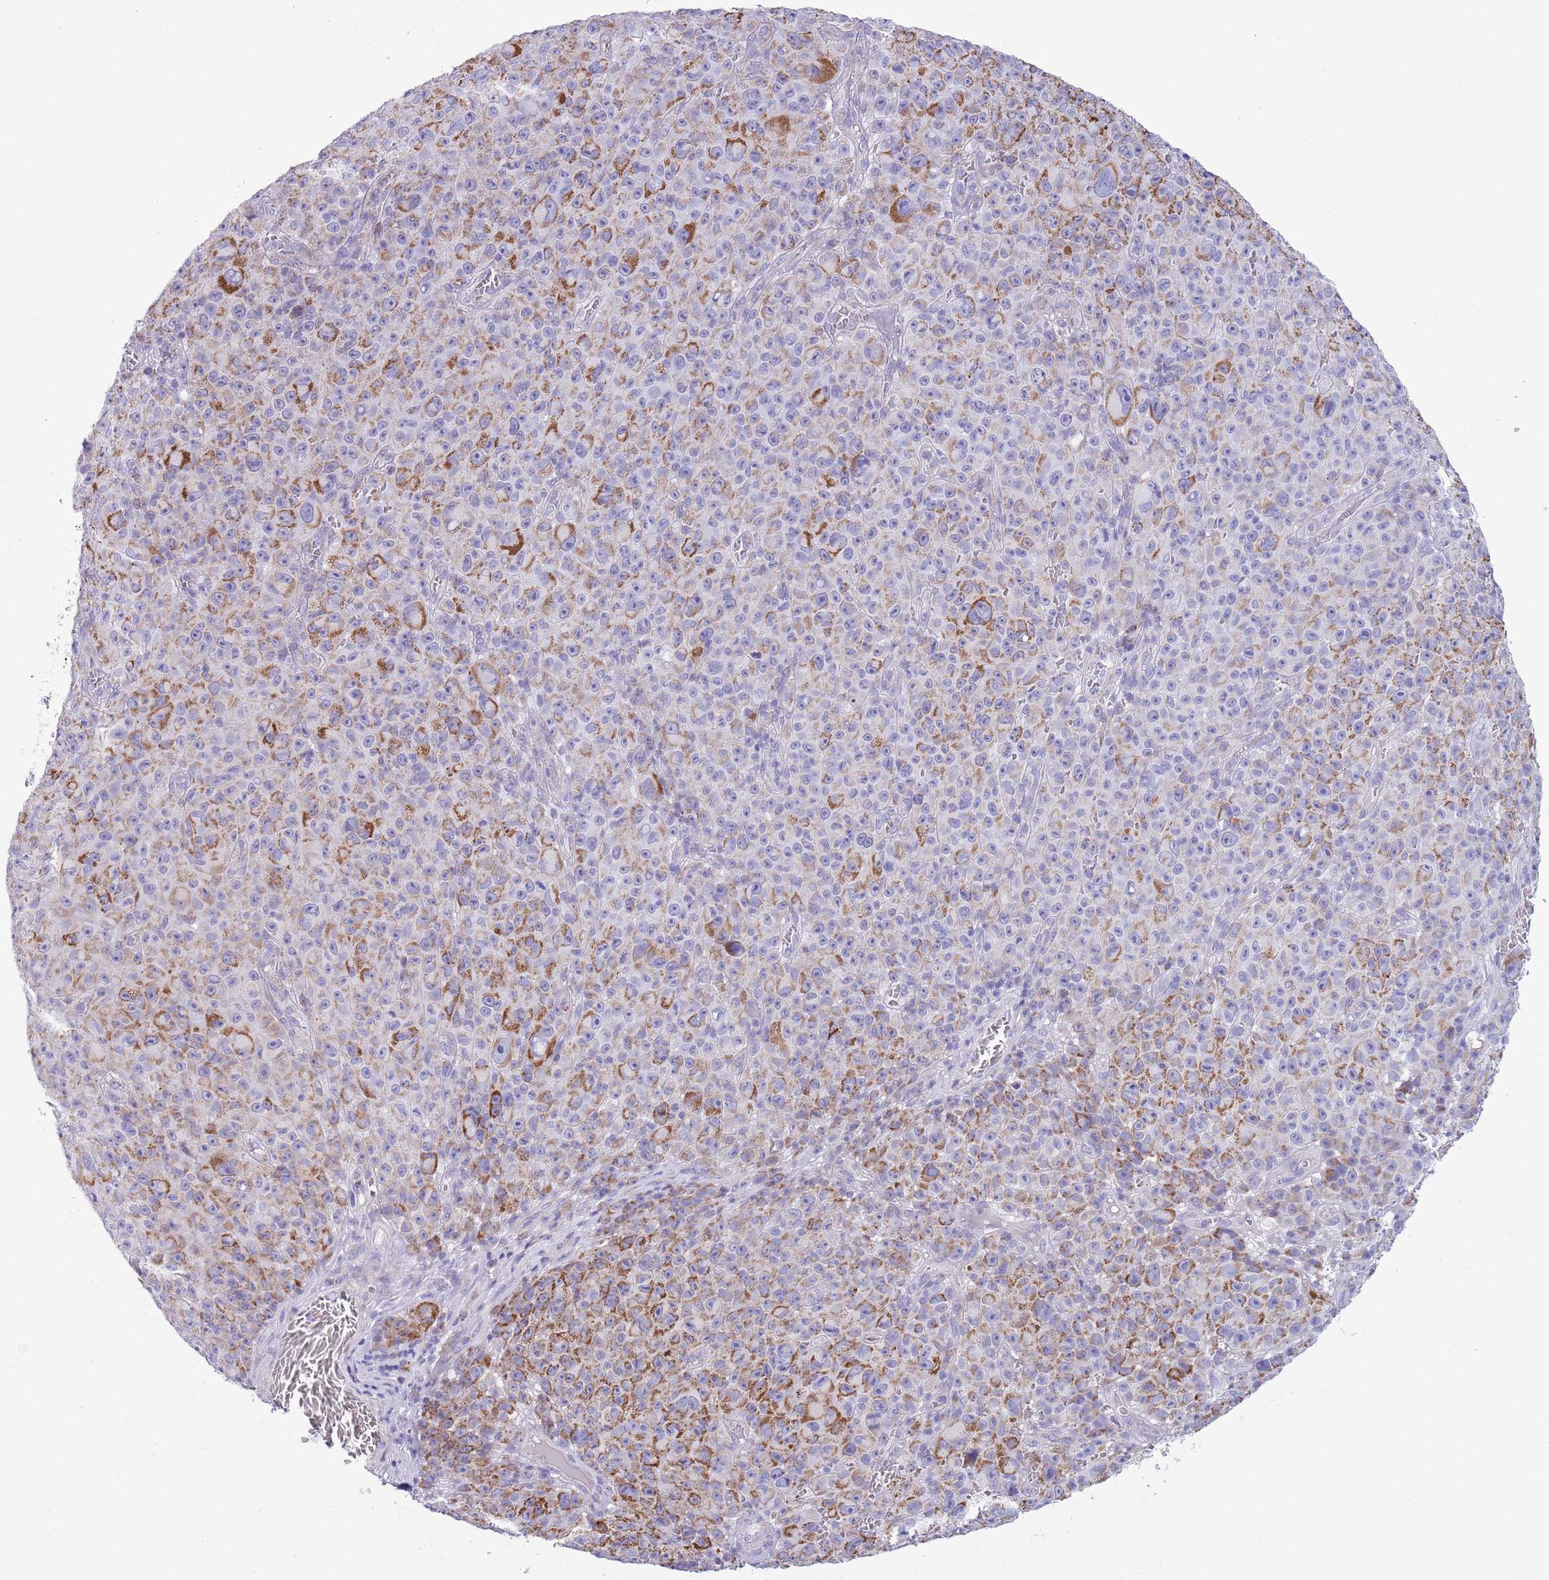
{"staining": {"intensity": "moderate", "quantity": "25%-75%", "location": "cytoplasmic/membranous"}, "tissue": "melanoma", "cell_type": "Tumor cells", "image_type": "cancer", "snomed": [{"axis": "morphology", "description": "Malignant melanoma, NOS"}, {"axis": "topography", "description": "Skin"}], "caption": "Protein staining demonstrates moderate cytoplasmic/membranous positivity in about 25%-75% of tumor cells in malignant melanoma. The protein is shown in brown color, while the nuclei are stained blue.", "gene": "MOCOS", "patient": {"sex": "female", "age": 82}}